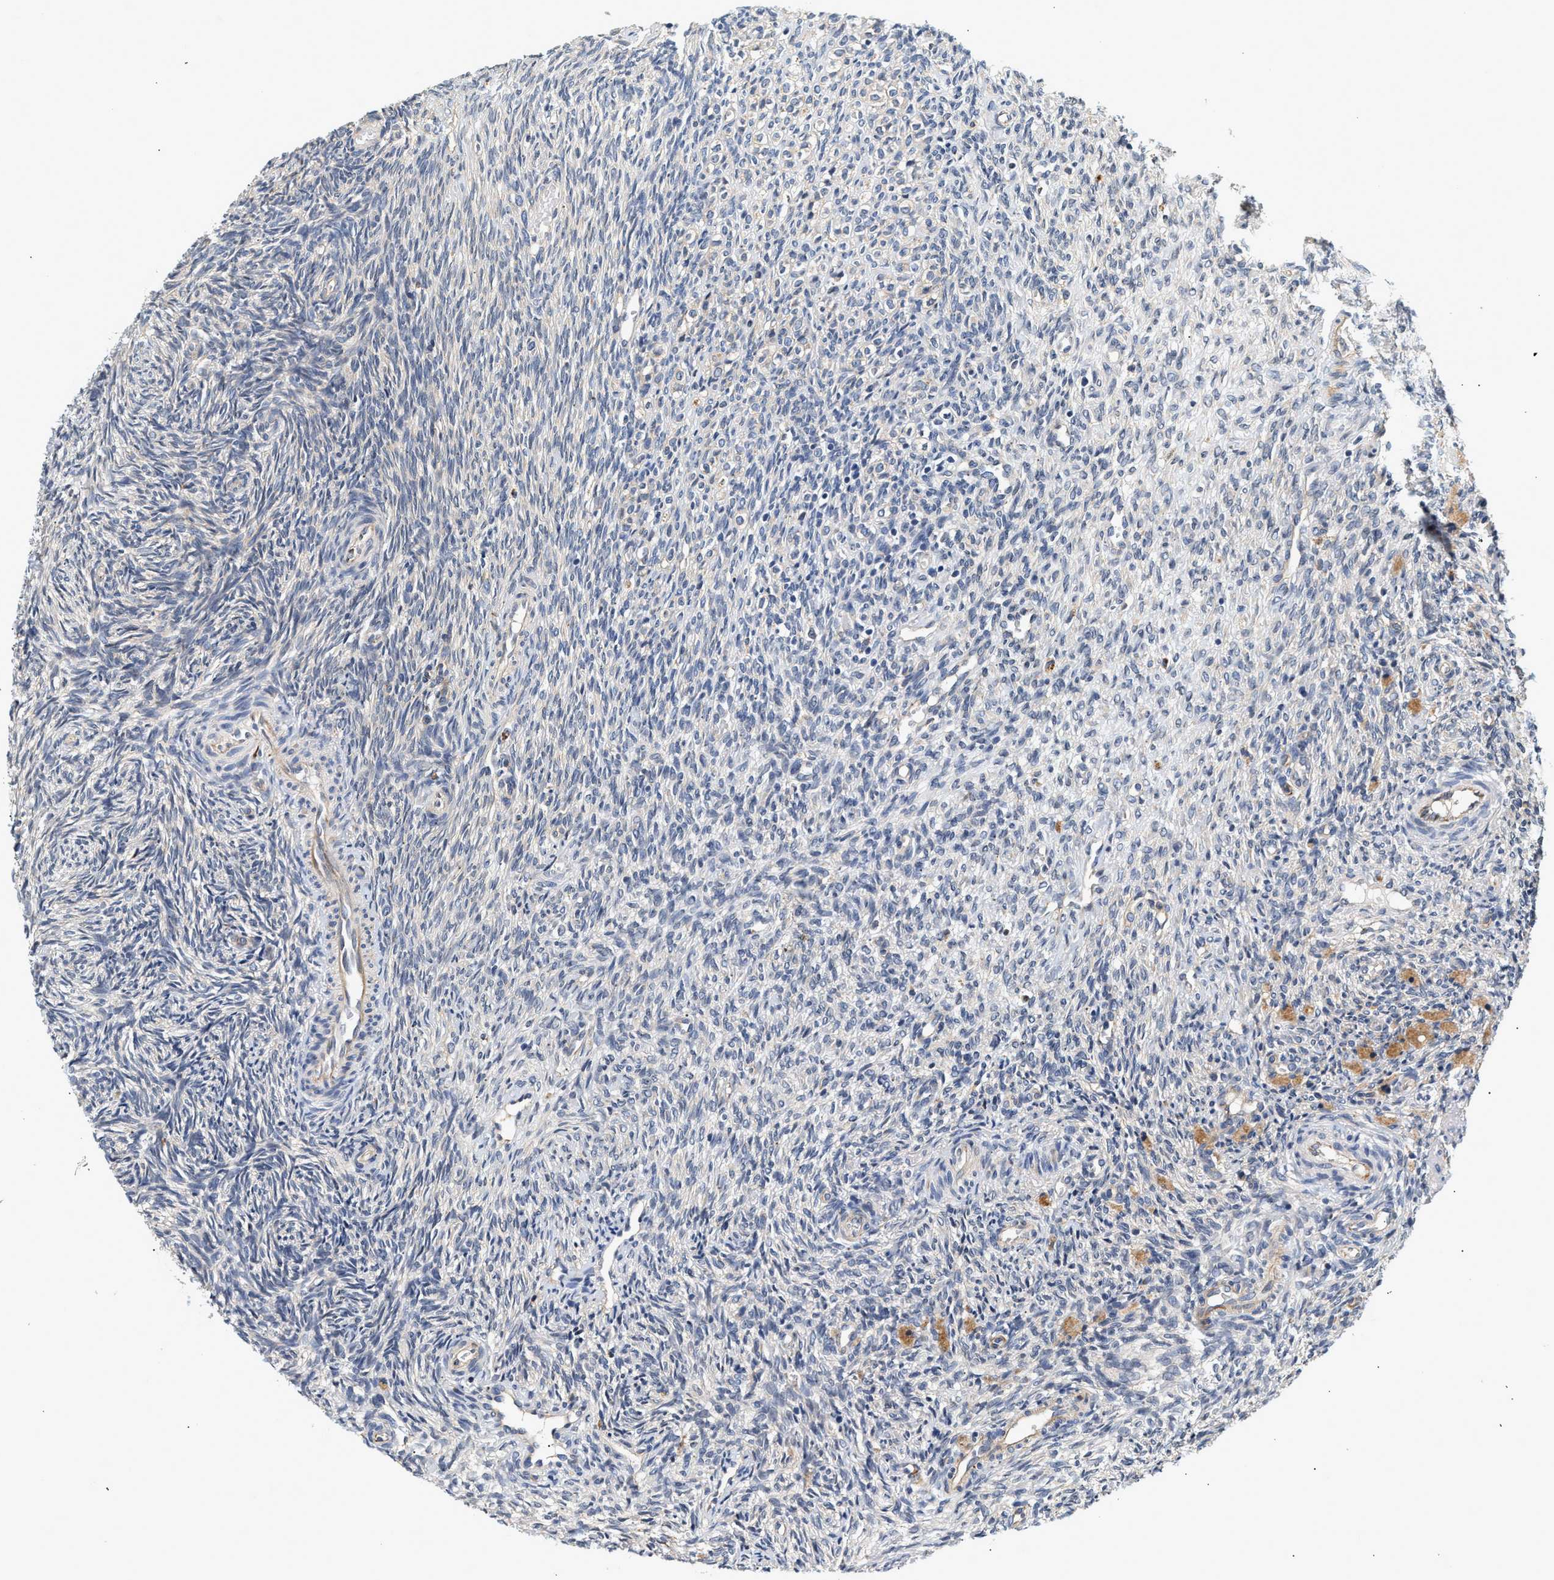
{"staining": {"intensity": "weak", "quantity": ">75%", "location": "cytoplasmic/membranous"}, "tissue": "ovary", "cell_type": "Follicle cells", "image_type": "normal", "snomed": [{"axis": "morphology", "description": "Normal tissue, NOS"}, {"axis": "topography", "description": "Ovary"}], "caption": "Immunohistochemistry (IHC) histopathology image of unremarkable human ovary stained for a protein (brown), which demonstrates low levels of weak cytoplasmic/membranous staining in about >75% of follicle cells.", "gene": "IFT74", "patient": {"sex": "female", "age": 41}}